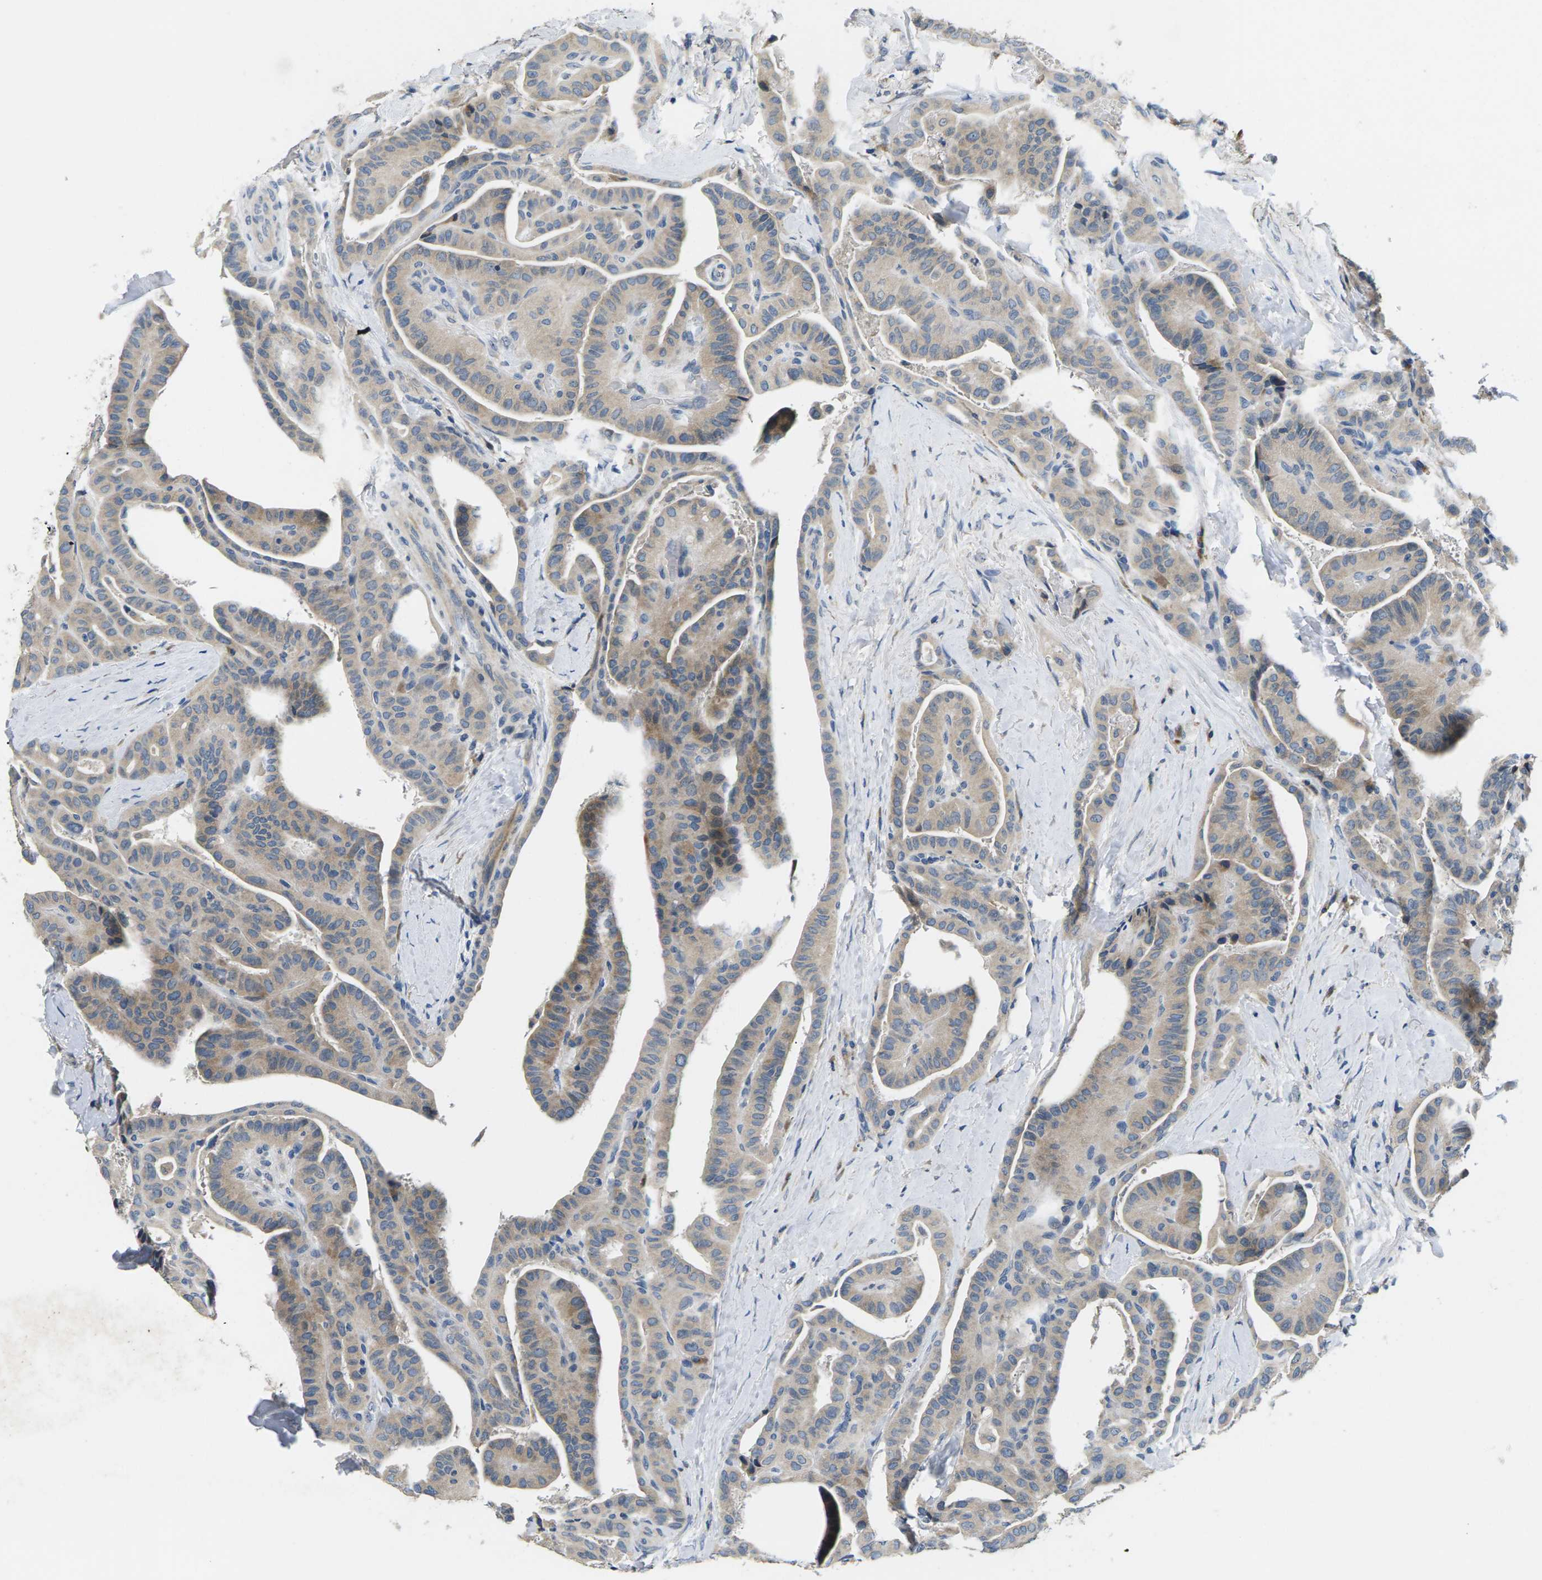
{"staining": {"intensity": "weak", "quantity": "25%-75%", "location": "cytoplasmic/membranous"}, "tissue": "thyroid cancer", "cell_type": "Tumor cells", "image_type": "cancer", "snomed": [{"axis": "morphology", "description": "Papillary adenocarcinoma, NOS"}, {"axis": "topography", "description": "Thyroid gland"}], "caption": "Weak cytoplasmic/membranous protein positivity is present in approximately 25%-75% of tumor cells in thyroid papillary adenocarcinoma.", "gene": "ERGIC3", "patient": {"sex": "male", "age": 77}}